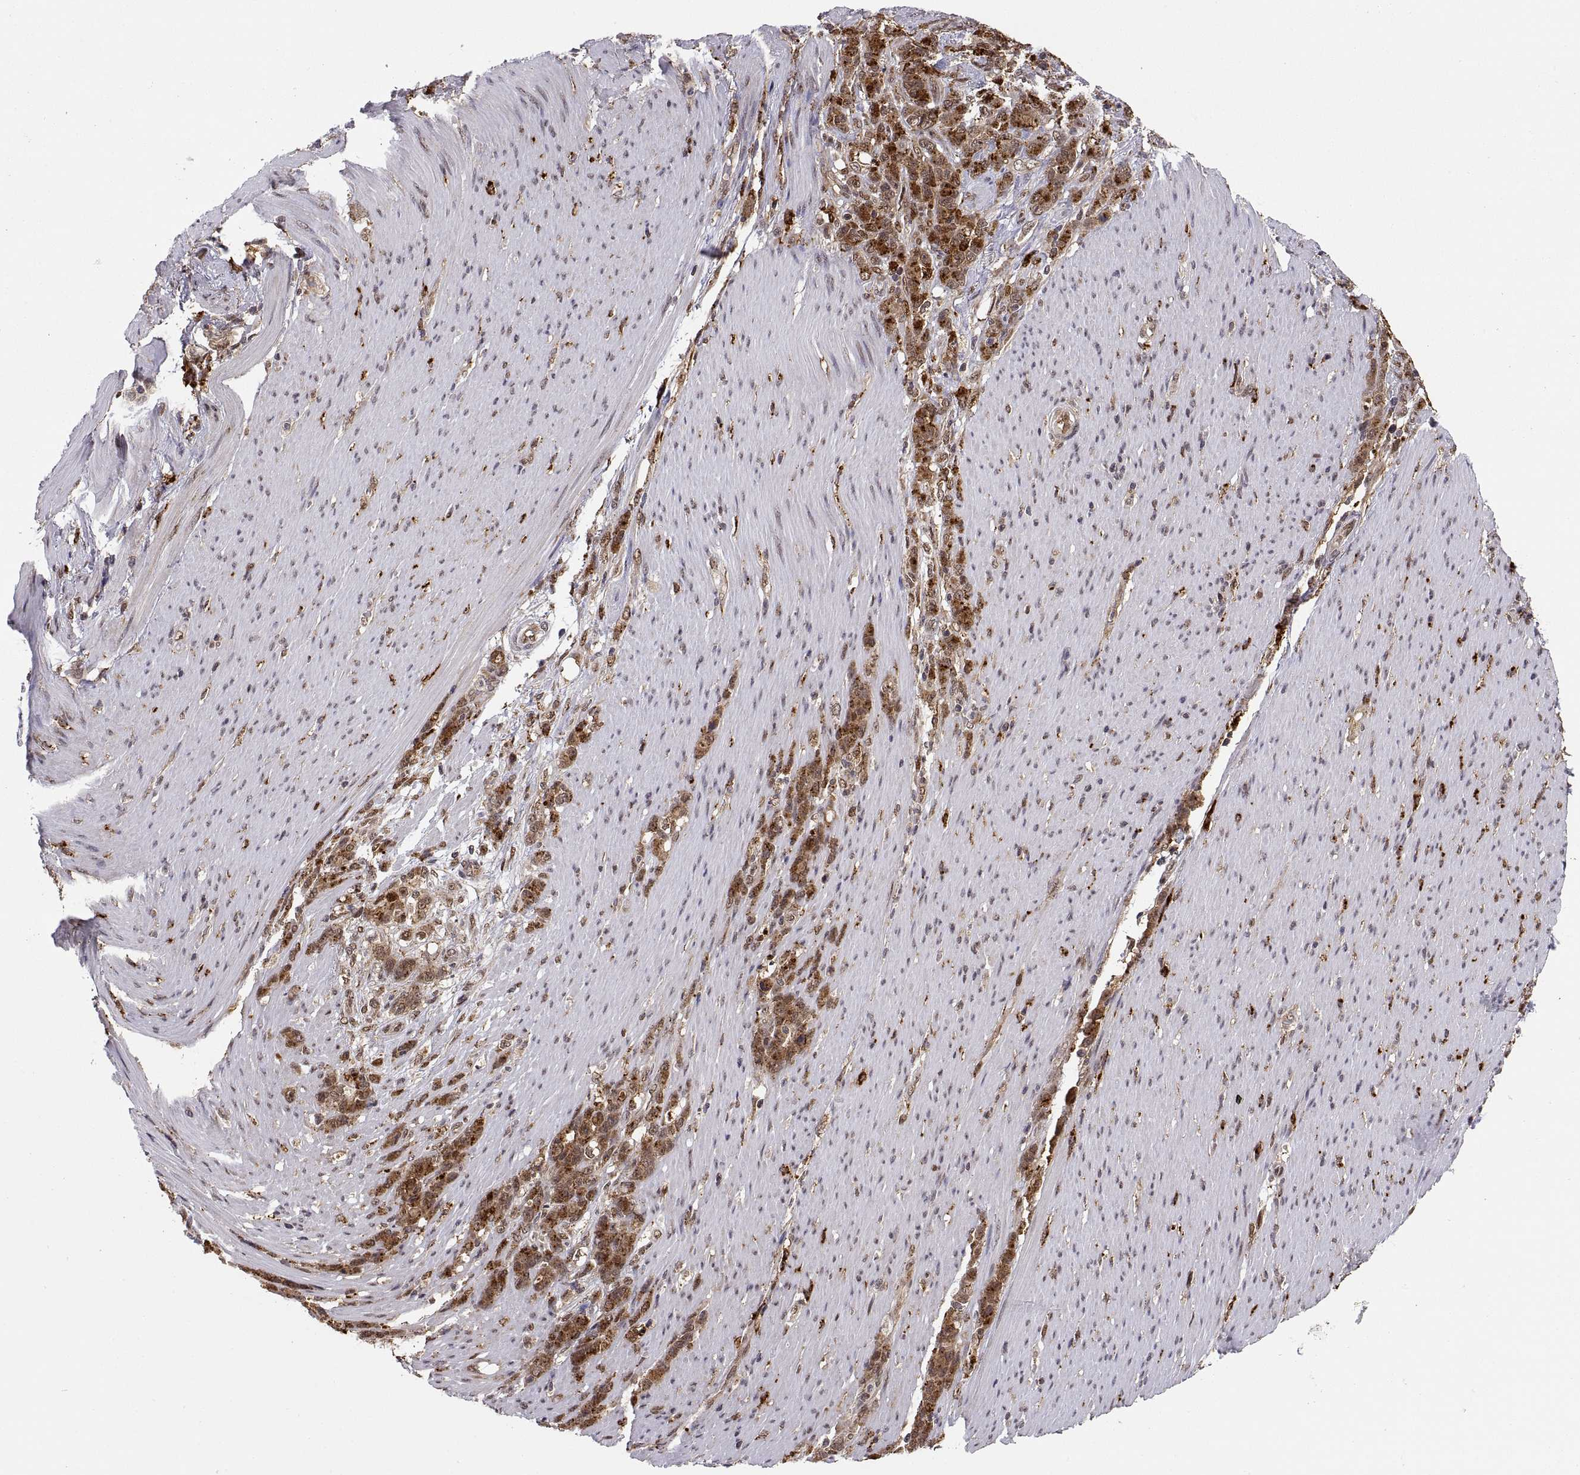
{"staining": {"intensity": "strong", "quantity": "25%-75%", "location": "cytoplasmic/membranous"}, "tissue": "stomach cancer", "cell_type": "Tumor cells", "image_type": "cancer", "snomed": [{"axis": "morphology", "description": "Adenocarcinoma, NOS"}, {"axis": "topography", "description": "Stomach"}], "caption": "Protein staining of stomach cancer (adenocarcinoma) tissue displays strong cytoplasmic/membranous staining in about 25%-75% of tumor cells. The staining was performed using DAB (3,3'-diaminobenzidine), with brown indicating positive protein expression. Nuclei are stained blue with hematoxylin.", "gene": "PSMC2", "patient": {"sex": "female", "age": 79}}